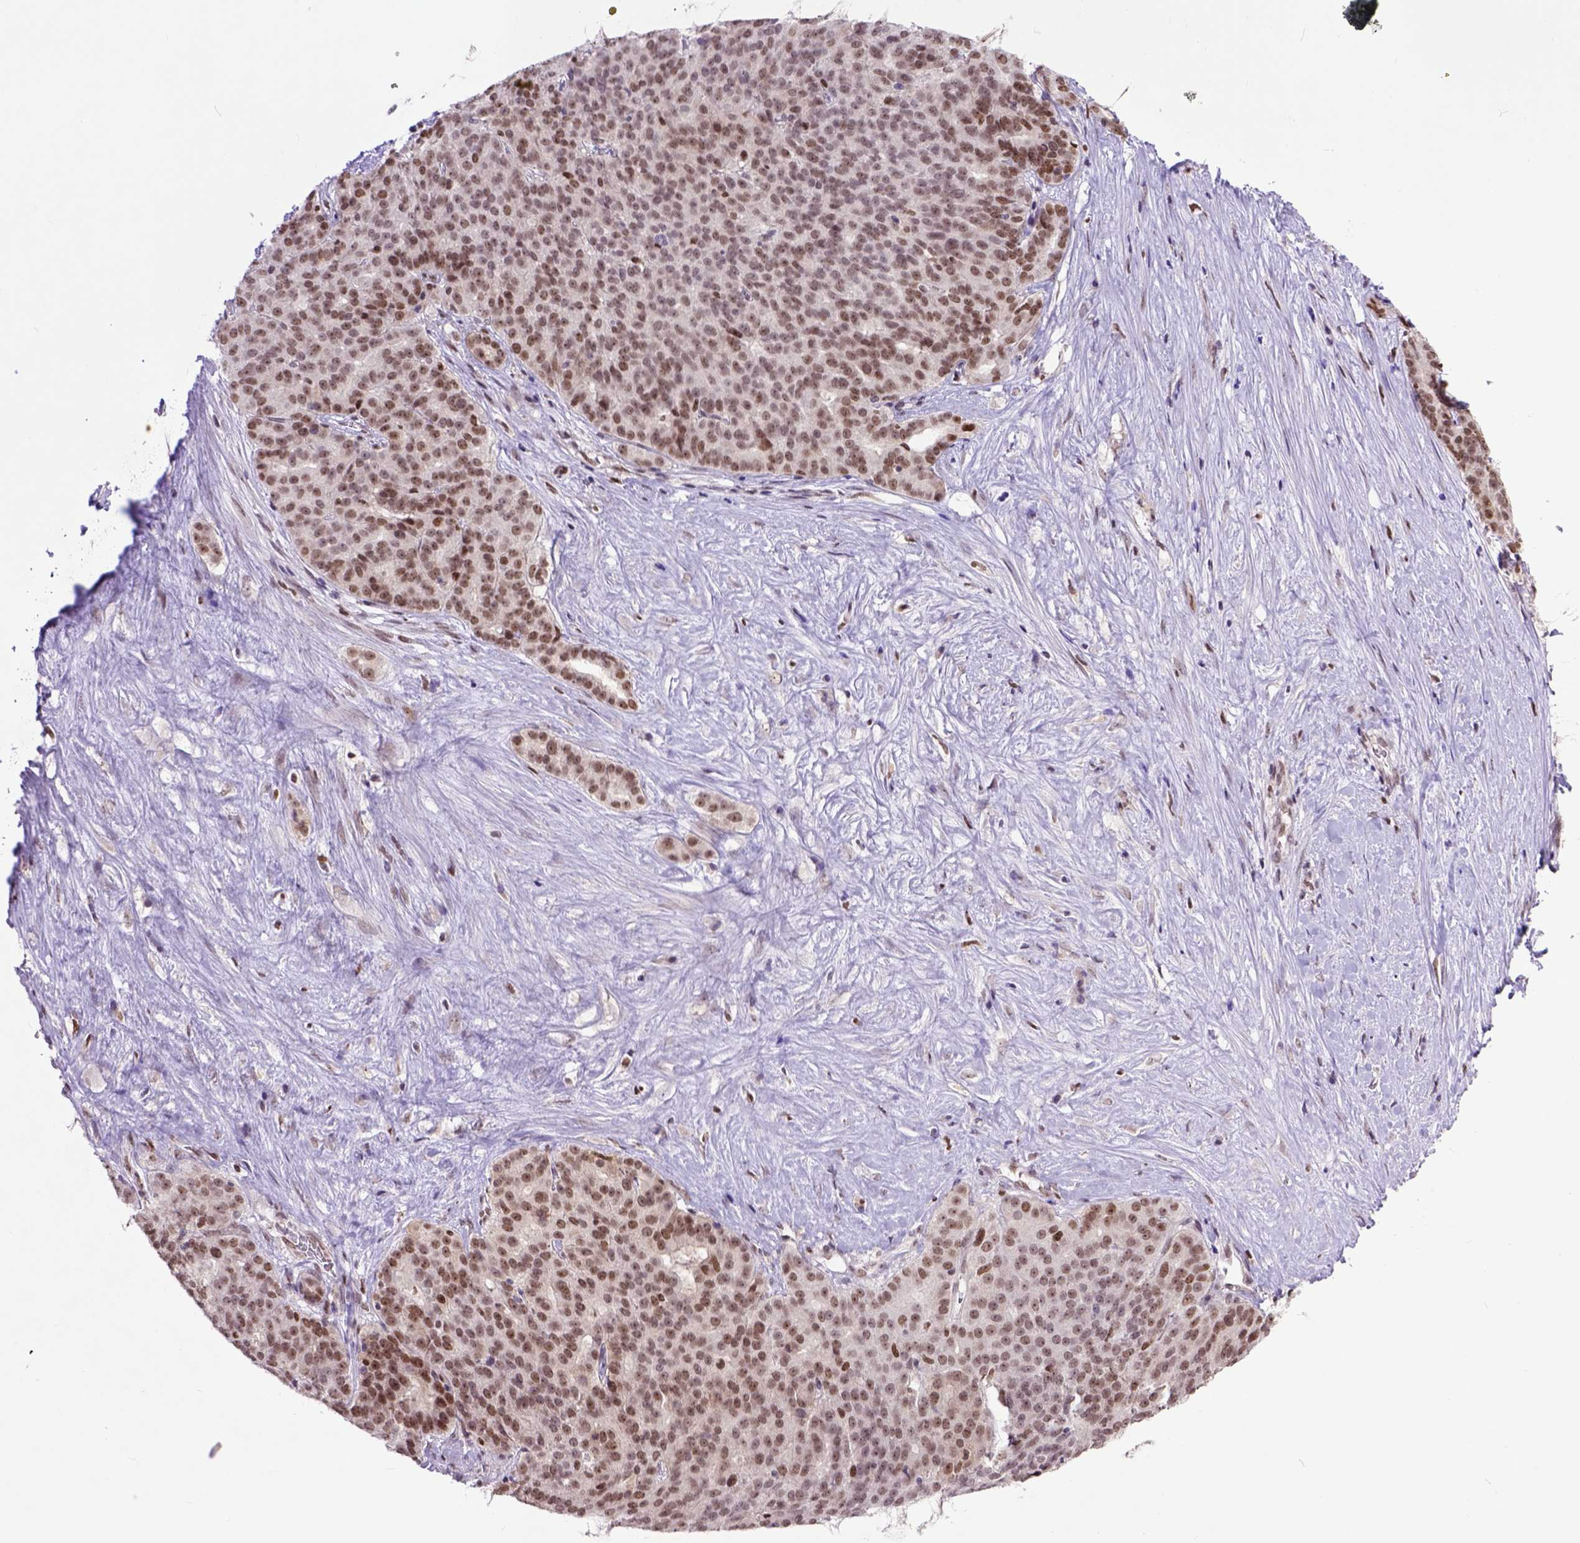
{"staining": {"intensity": "moderate", "quantity": ">75%", "location": "nuclear"}, "tissue": "liver cancer", "cell_type": "Tumor cells", "image_type": "cancer", "snomed": [{"axis": "morphology", "description": "Cholangiocarcinoma"}, {"axis": "topography", "description": "Liver"}], "caption": "Approximately >75% of tumor cells in liver cancer demonstrate moderate nuclear protein expression as visualized by brown immunohistochemical staining.", "gene": "RCC2", "patient": {"sex": "female", "age": 47}}